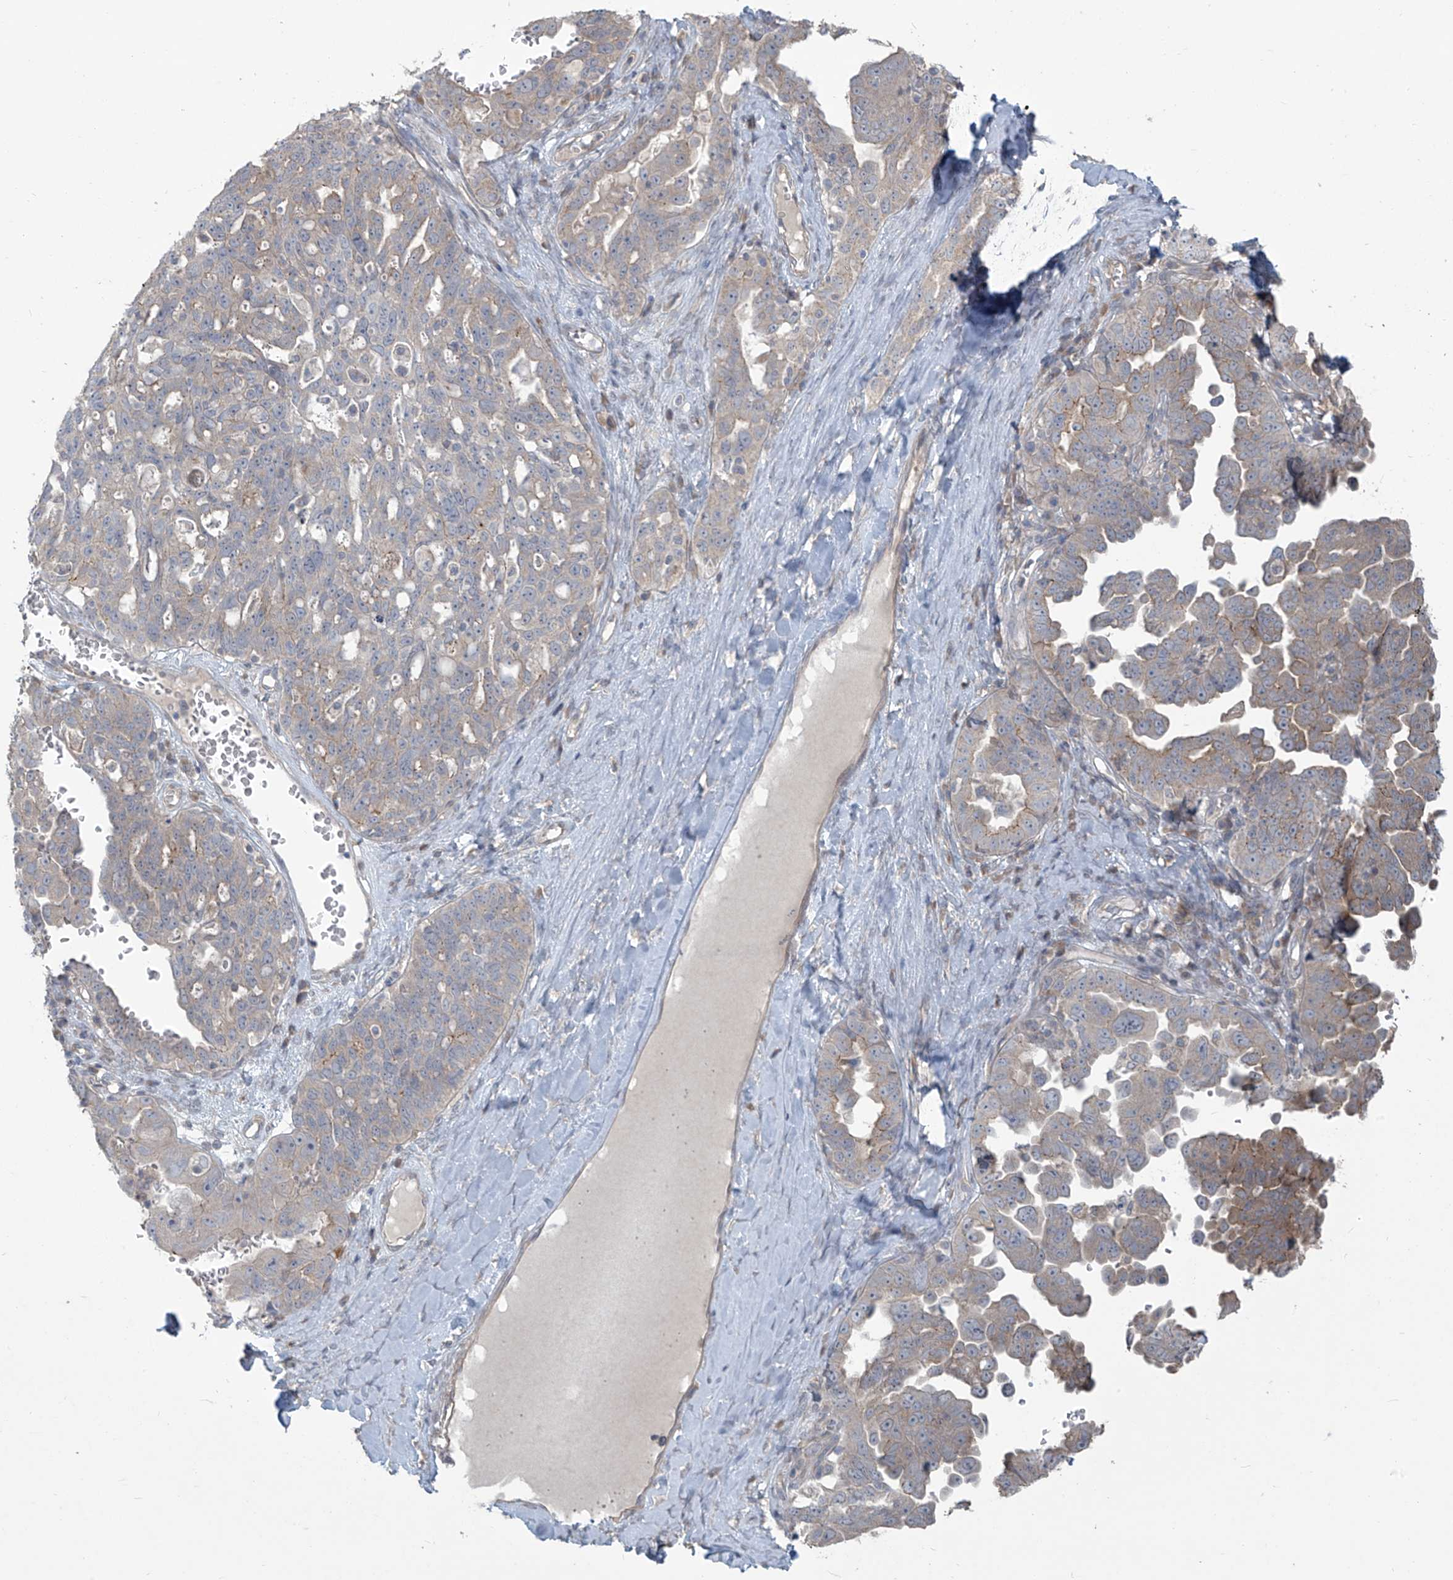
{"staining": {"intensity": "weak", "quantity": "25%-75%", "location": "cytoplasmic/membranous"}, "tissue": "ovarian cancer", "cell_type": "Tumor cells", "image_type": "cancer", "snomed": [{"axis": "morphology", "description": "Carcinoma, endometroid"}, {"axis": "topography", "description": "Ovary"}], "caption": "Weak cytoplasmic/membranous protein positivity is identified in about 25%-75% of tumor cells in ovarian cancer (endometroid carcinoma).", "gene": "MAGIX", "patient": {"sex": "female", "age": 62}}